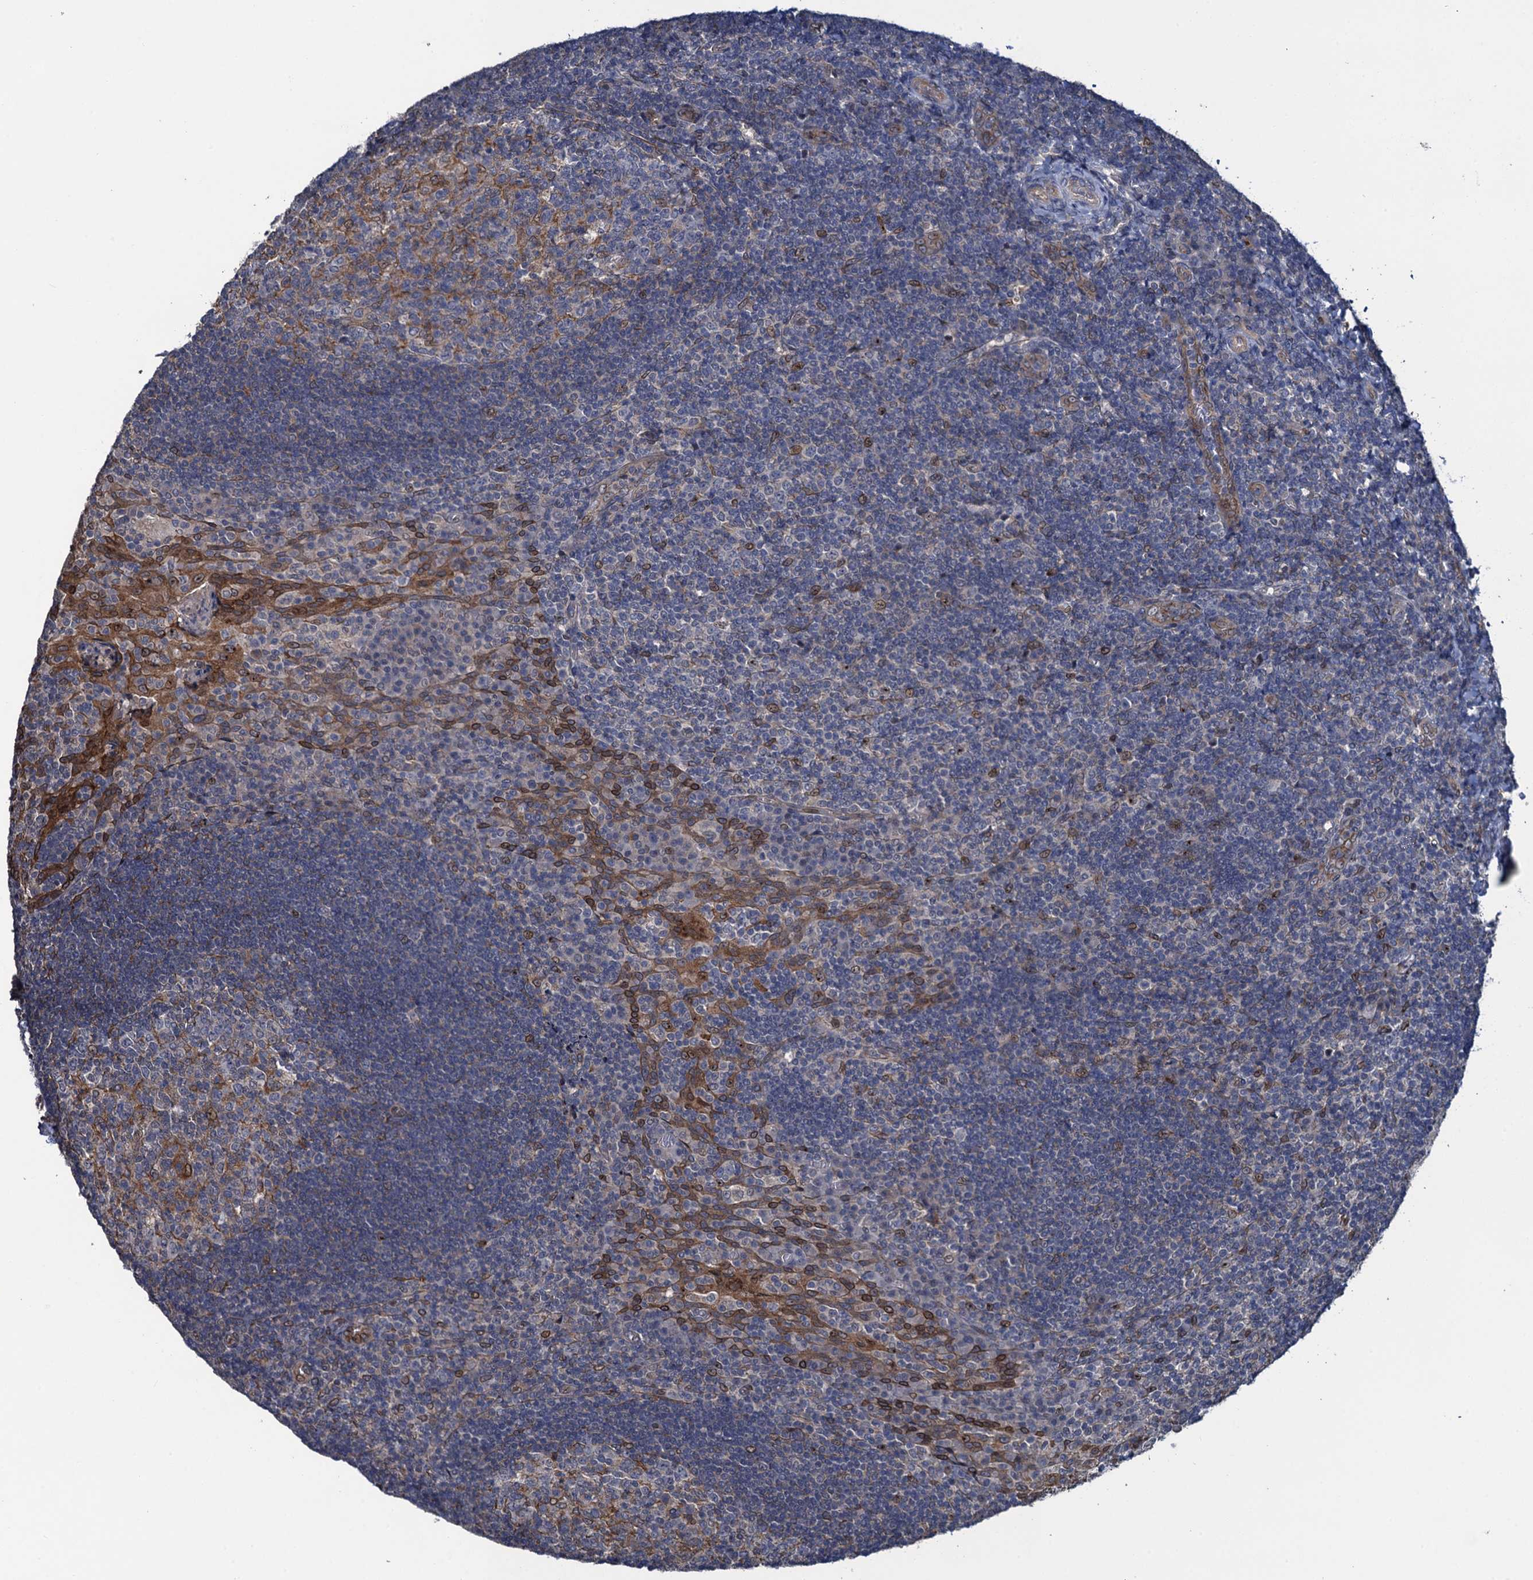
{"staining": {"intensity": "moderate", "quantity": "<25%", "location": "cytoplasmic/membranous"}, "tissue": "tonsil", "cell_type": "Germinal center cells", "image_type": "normal", "snomed": [{"axis": "morphology", "description": "Normal tissue, NOS"}, {"axis": "topography", "description": "Tonsil"}], "caption": "The micrograph displays staining of unremarkable tonsil, revealing moderate cytoplasmic/membranous protein positivity (brown color) within germinal center cells.", "gene": "EVX2", "patient": {"sex": "male", "age": 17}}